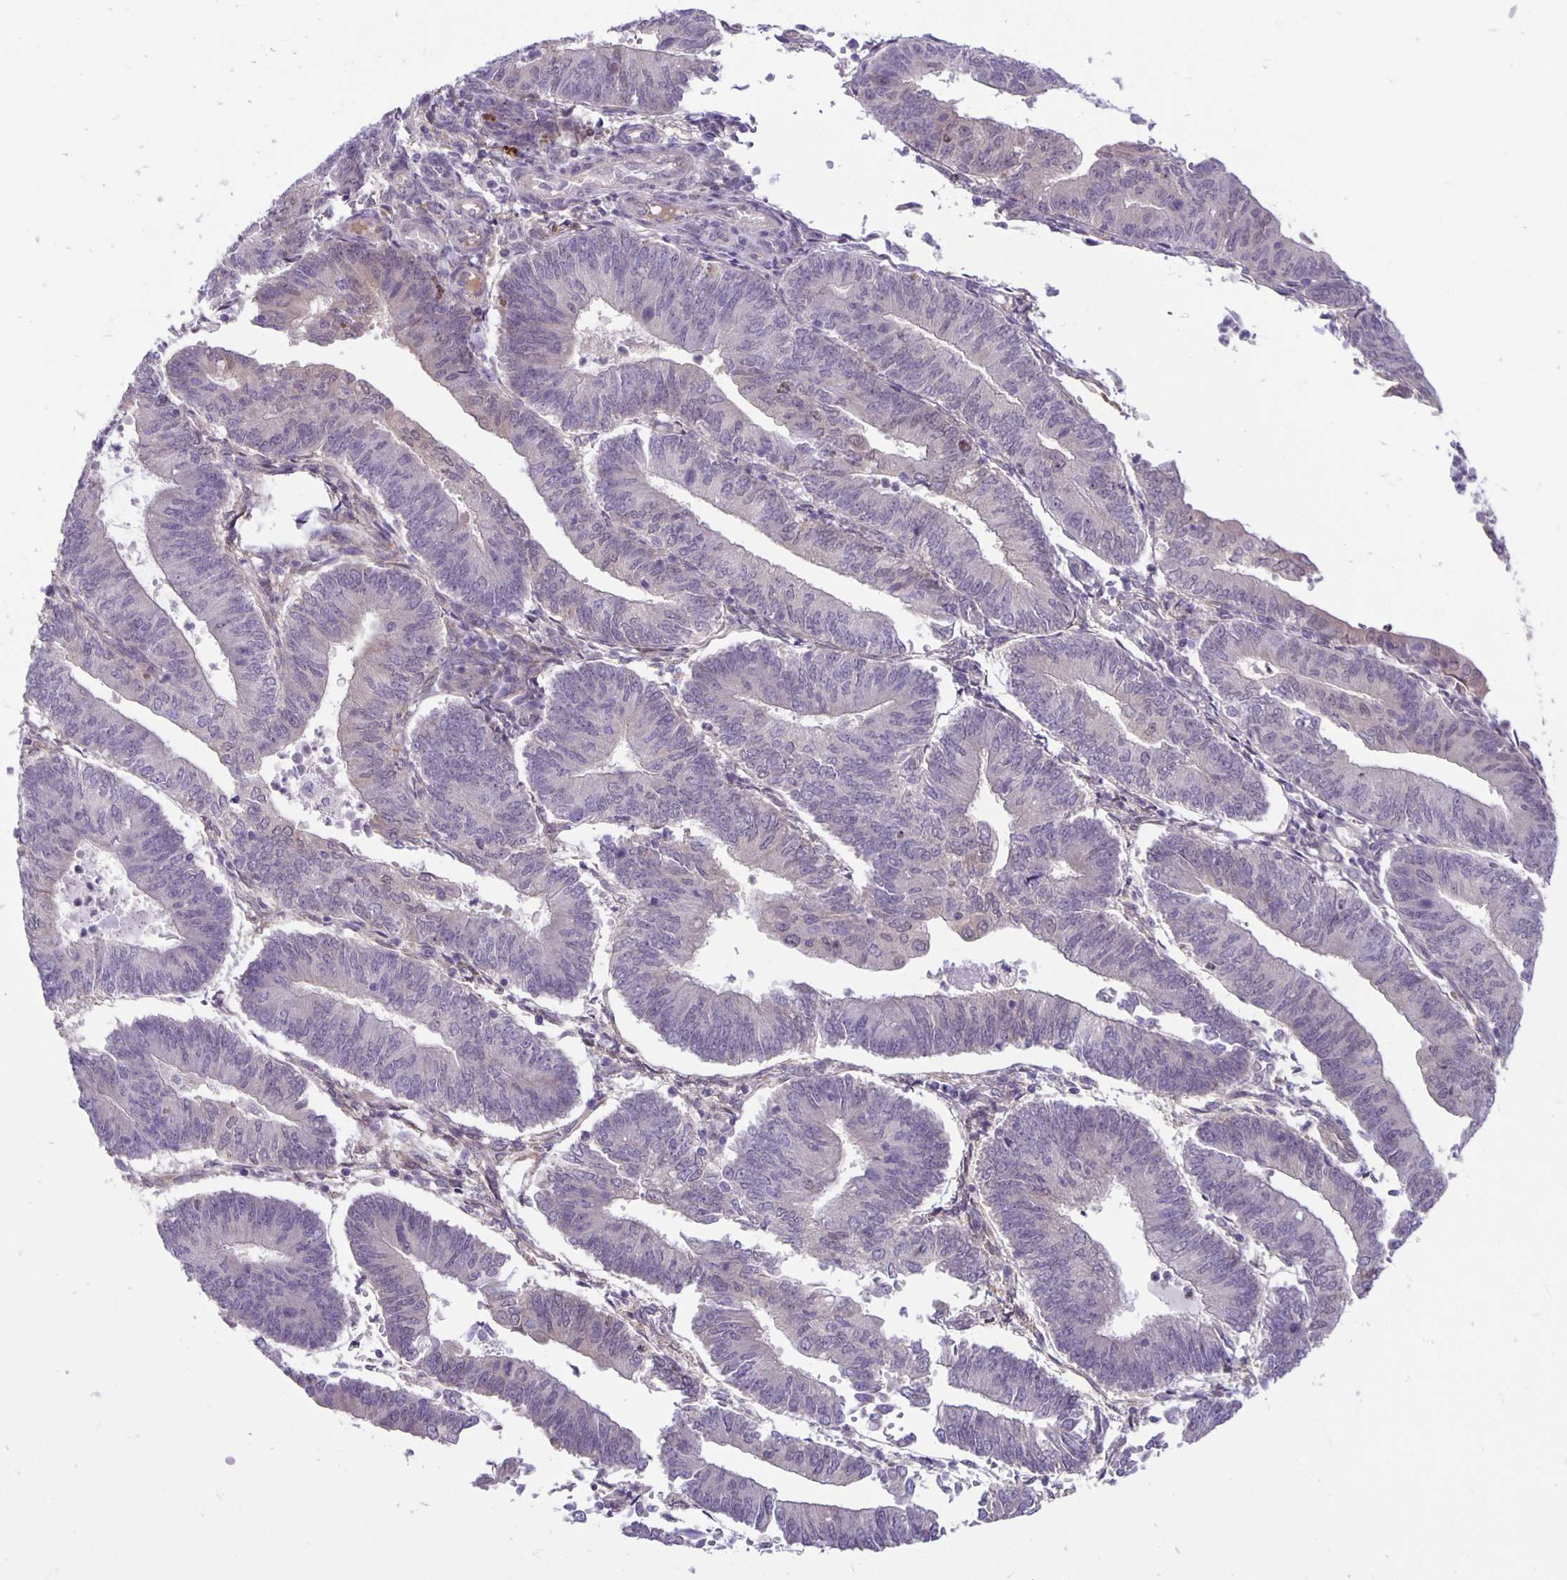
{"staining": {"intensity": "negative", "quantity": "none", "location": "none"}, "tissue": "endometrial cancer", "cell_type": "Tumor cells", "image_type": "cancer", "snomed": [{"axis": "morphology", "description": "Adenocarcinoma, NOS"}, {"axis": "topography", "description": "Endometrium"}], "caption": "Immunohistochemistry (IHC) micrograph of endometrial cancer (adenocarcinoma) stained for a protein (brown), which exhibits no positivity in tumor cells.", "gene": "TAX1BP3", "patient": {"sex": "female", "age": 65}}